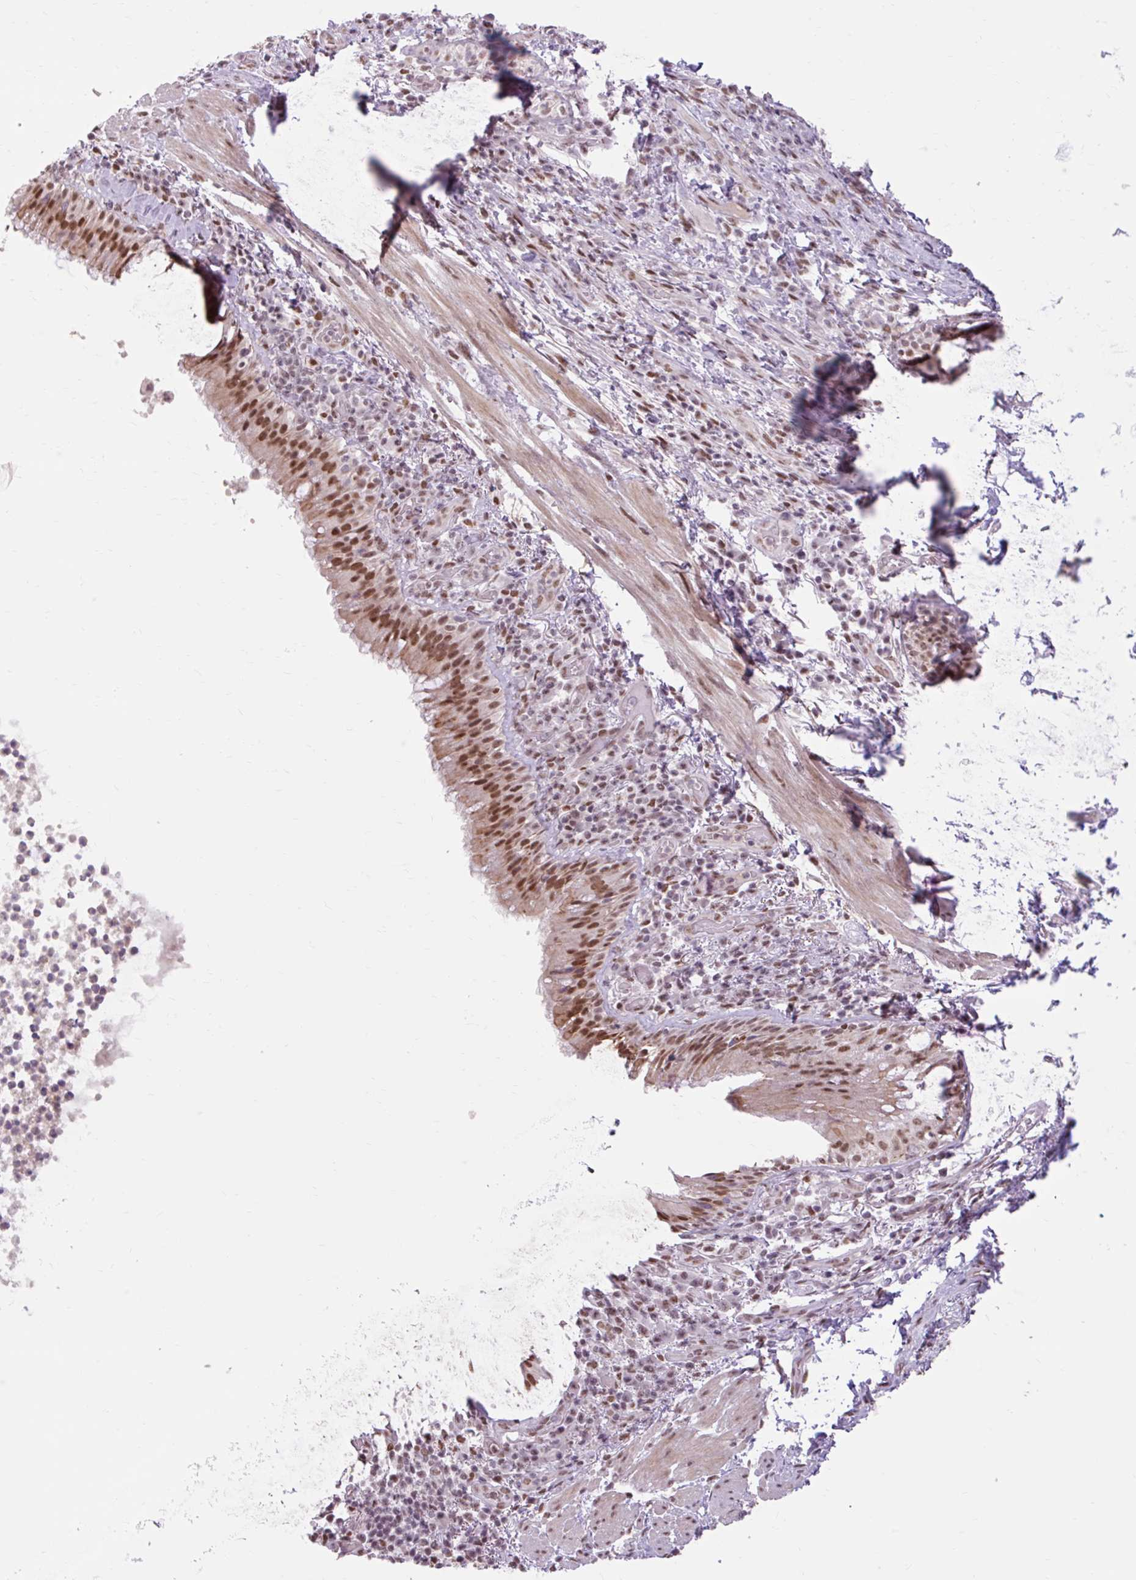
{"staining": {"intensity": "moderate", "quantity": ">75%", "location": "cytoplasmic/membranous,nuclear"}, "tissue": "bronchus", "cell_type": "Respiratory epithelial cells", "image_type": "normal", "snomed": [{"axis": "morphology", "description": "Normal tissue, NOS"}, {"axis": "topography", "description": "Cartilage tissue"}, {"axis": "topography", "description": "Bronchus"}], "caption": "Moderate cytoplasmic/membranous,nuclear staining for a protein is appreciated in approximately >75% of respiratory epithelial cells of benign bronchus using IHC.", "gene": "ENSG00000261832", "patient": {"sex": "male", "age": 56}}